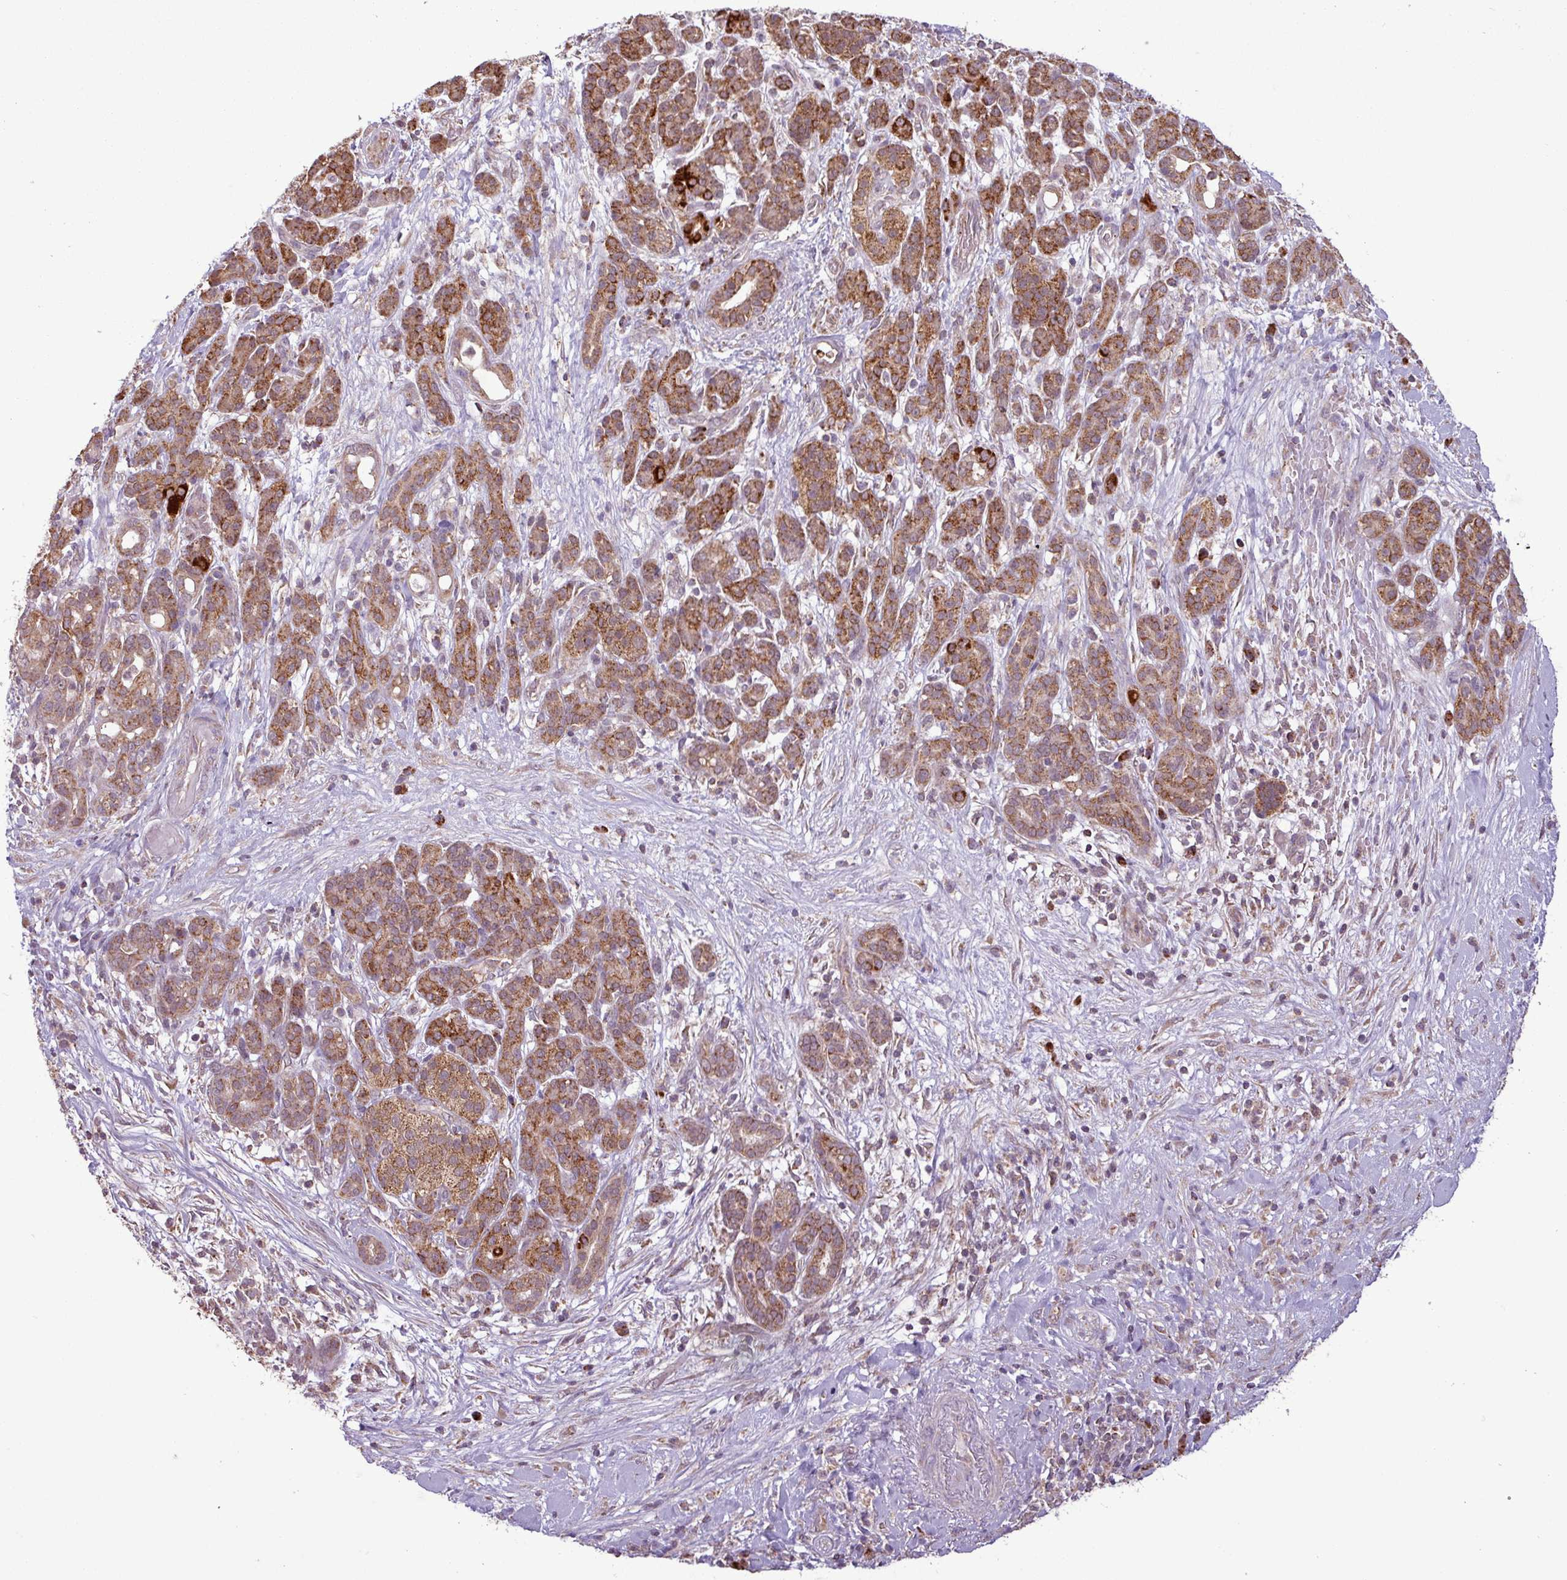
{"staining": {"intensity": "strong", "quantity": ">75%", "location": "cytoplasmic/membranous"}, "tissue": "pancreatic cancer", "cell_type": "Tumor cells", "image_type": "cancer", "snomed": [{"axis": "morphology", "description": "Adenocarcinoma, NOS"}, {"axis": "topography", "description": "Pancreas"}], "caption": "This micrograph exhibits pancreatic cancer (adenocarcinoma) stained with immunohistochemistry to label a protein in brown. The cytoplasmic/membranous of tumor cells show strong positivity for the protein. Nuclei are counter-stained blue.", "gene": "MCTP2", "patient": {"sex": "male", "age": 44}}